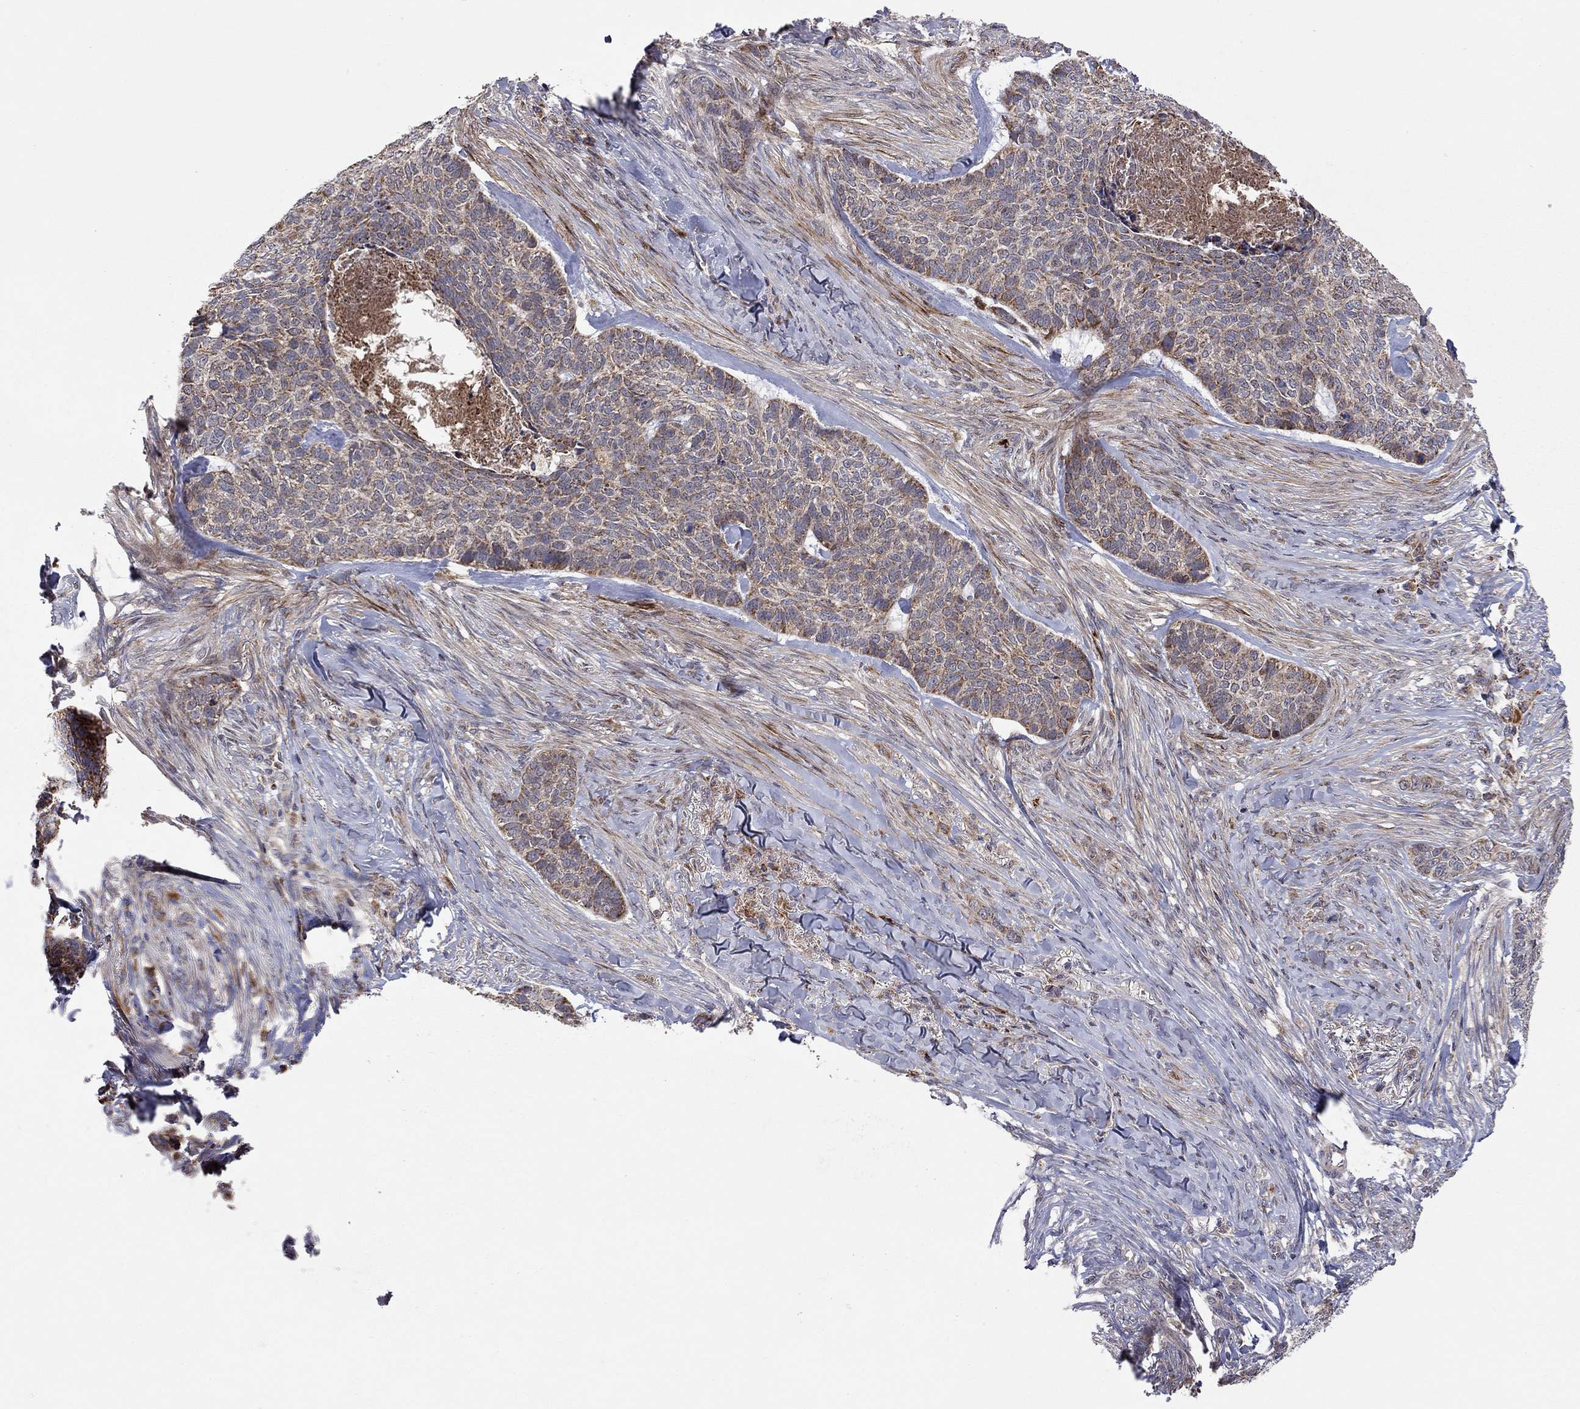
{"staining": {"intensity": "moderate", "quantity": "<25%", "location": "cytoplasmic/membranous"}, "tissue": "skin cancer", "cell_type": "Tumor cells", "image_type": "cancer", "snomed": [{"axis": "morphology", "description": "Basal cell carcinoma"}, {"axis": "topography", "description": "Skin"}], "caption": "Skin basal cell carcinoma stained with IHC demonstrates moderate cytoplasmic/membranous positivity in approximately <25% of tumor cells.", "gene": "IDS", "patient": {"sex": "female", "age": 69}}